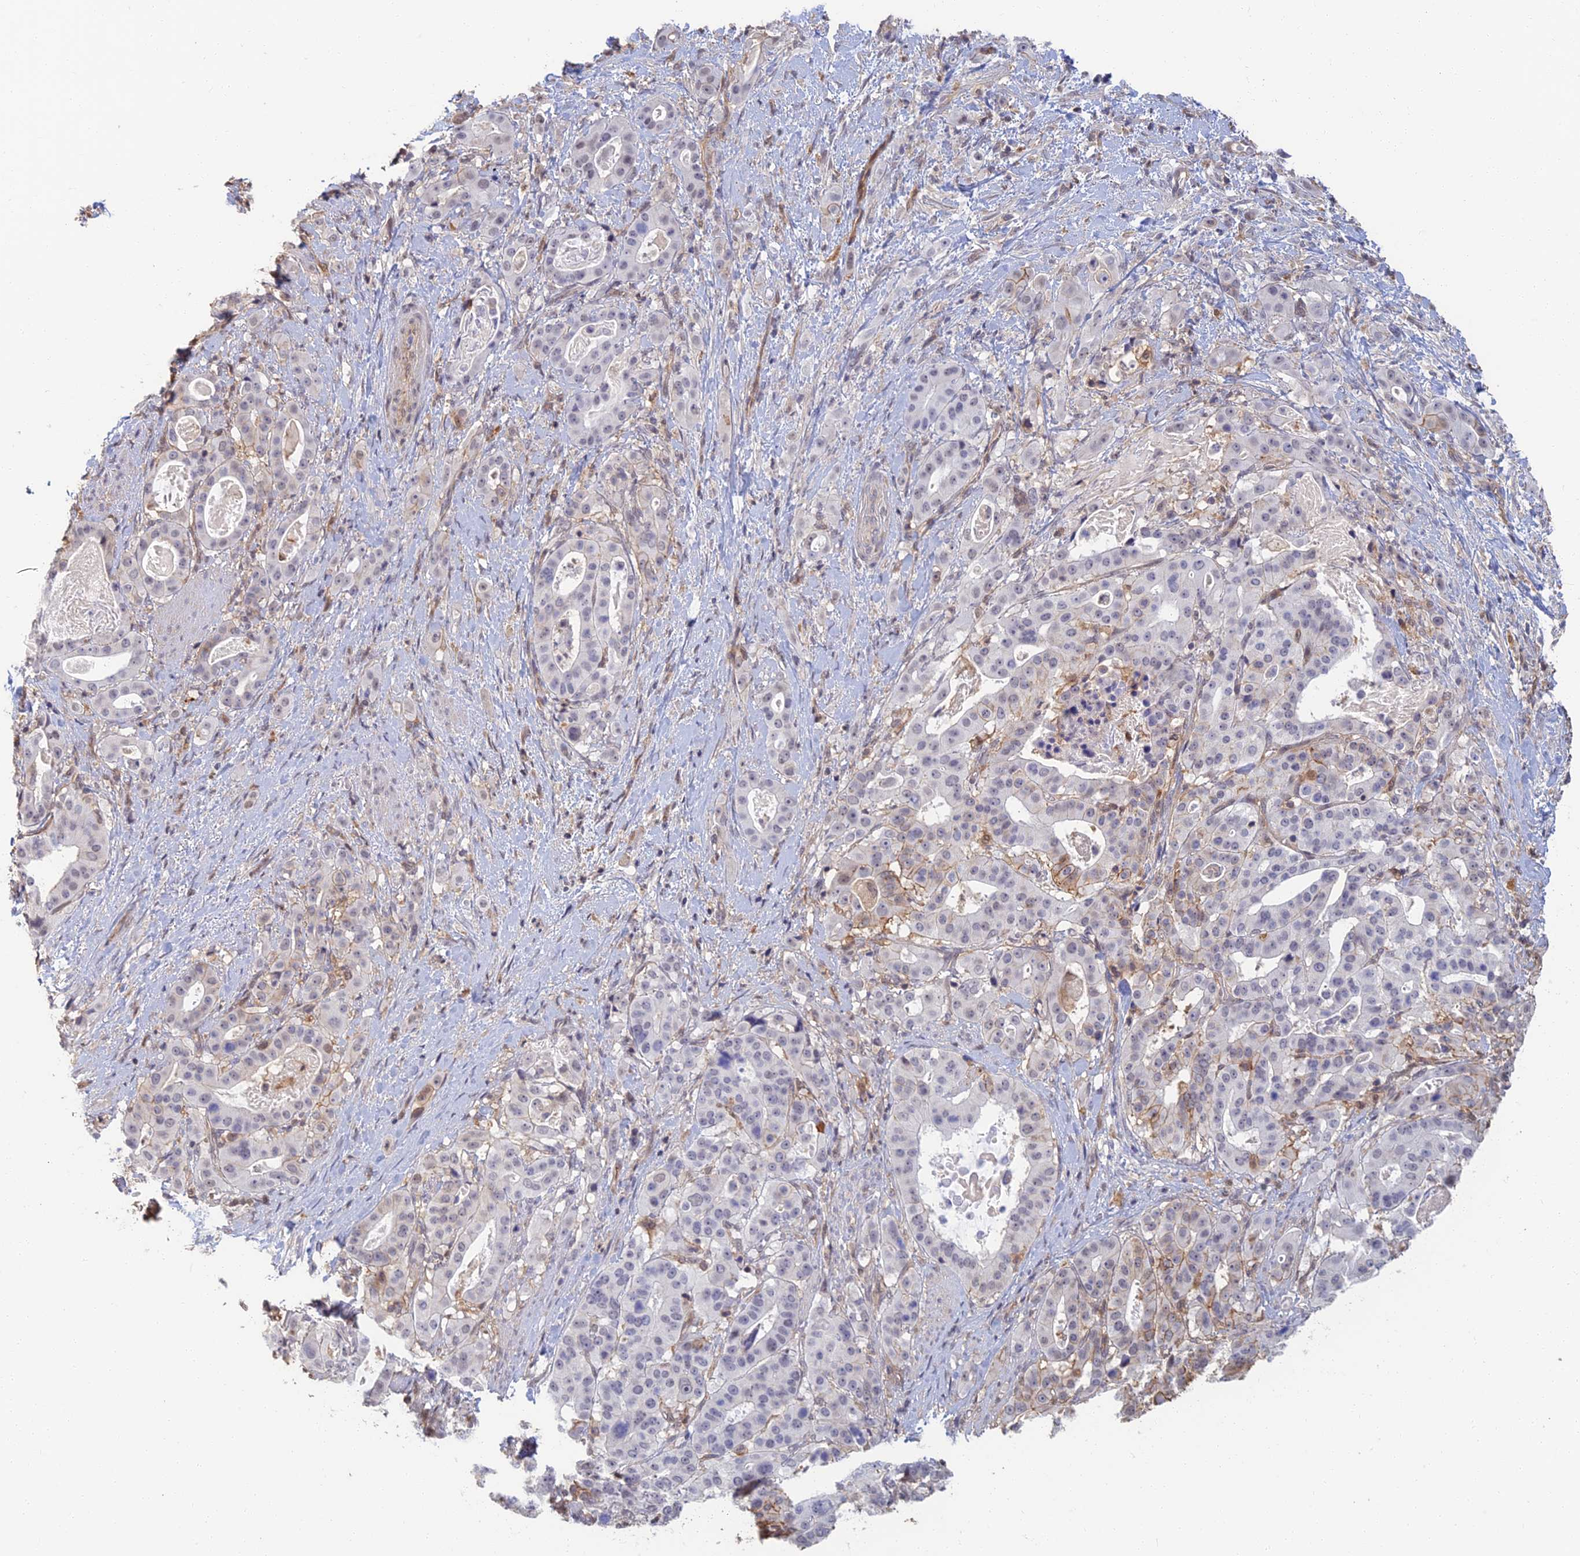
{"staining": {"intensity": "negative", "quantity": "none", "location": "none"}, "tissue": "stomach cancer", "cell_type": "Tumor cells", "image_type": "cancer", "snomed": [{"axis": "morphology", "description": "Adenocarcinoma, NOS"}, {"axis": "topography", "description": "Stomach"}], "caption": "Immunohistochemistry (IHC) micrograph of neoplastic tissue: human adenocarcinoma (stomach) stained with DAB (3,3'-diaminobenzidine) displays no significant protein positivity in tumor cells.", "gene": "LRRN3", "patient": {"sex": "male", "age": 48}}